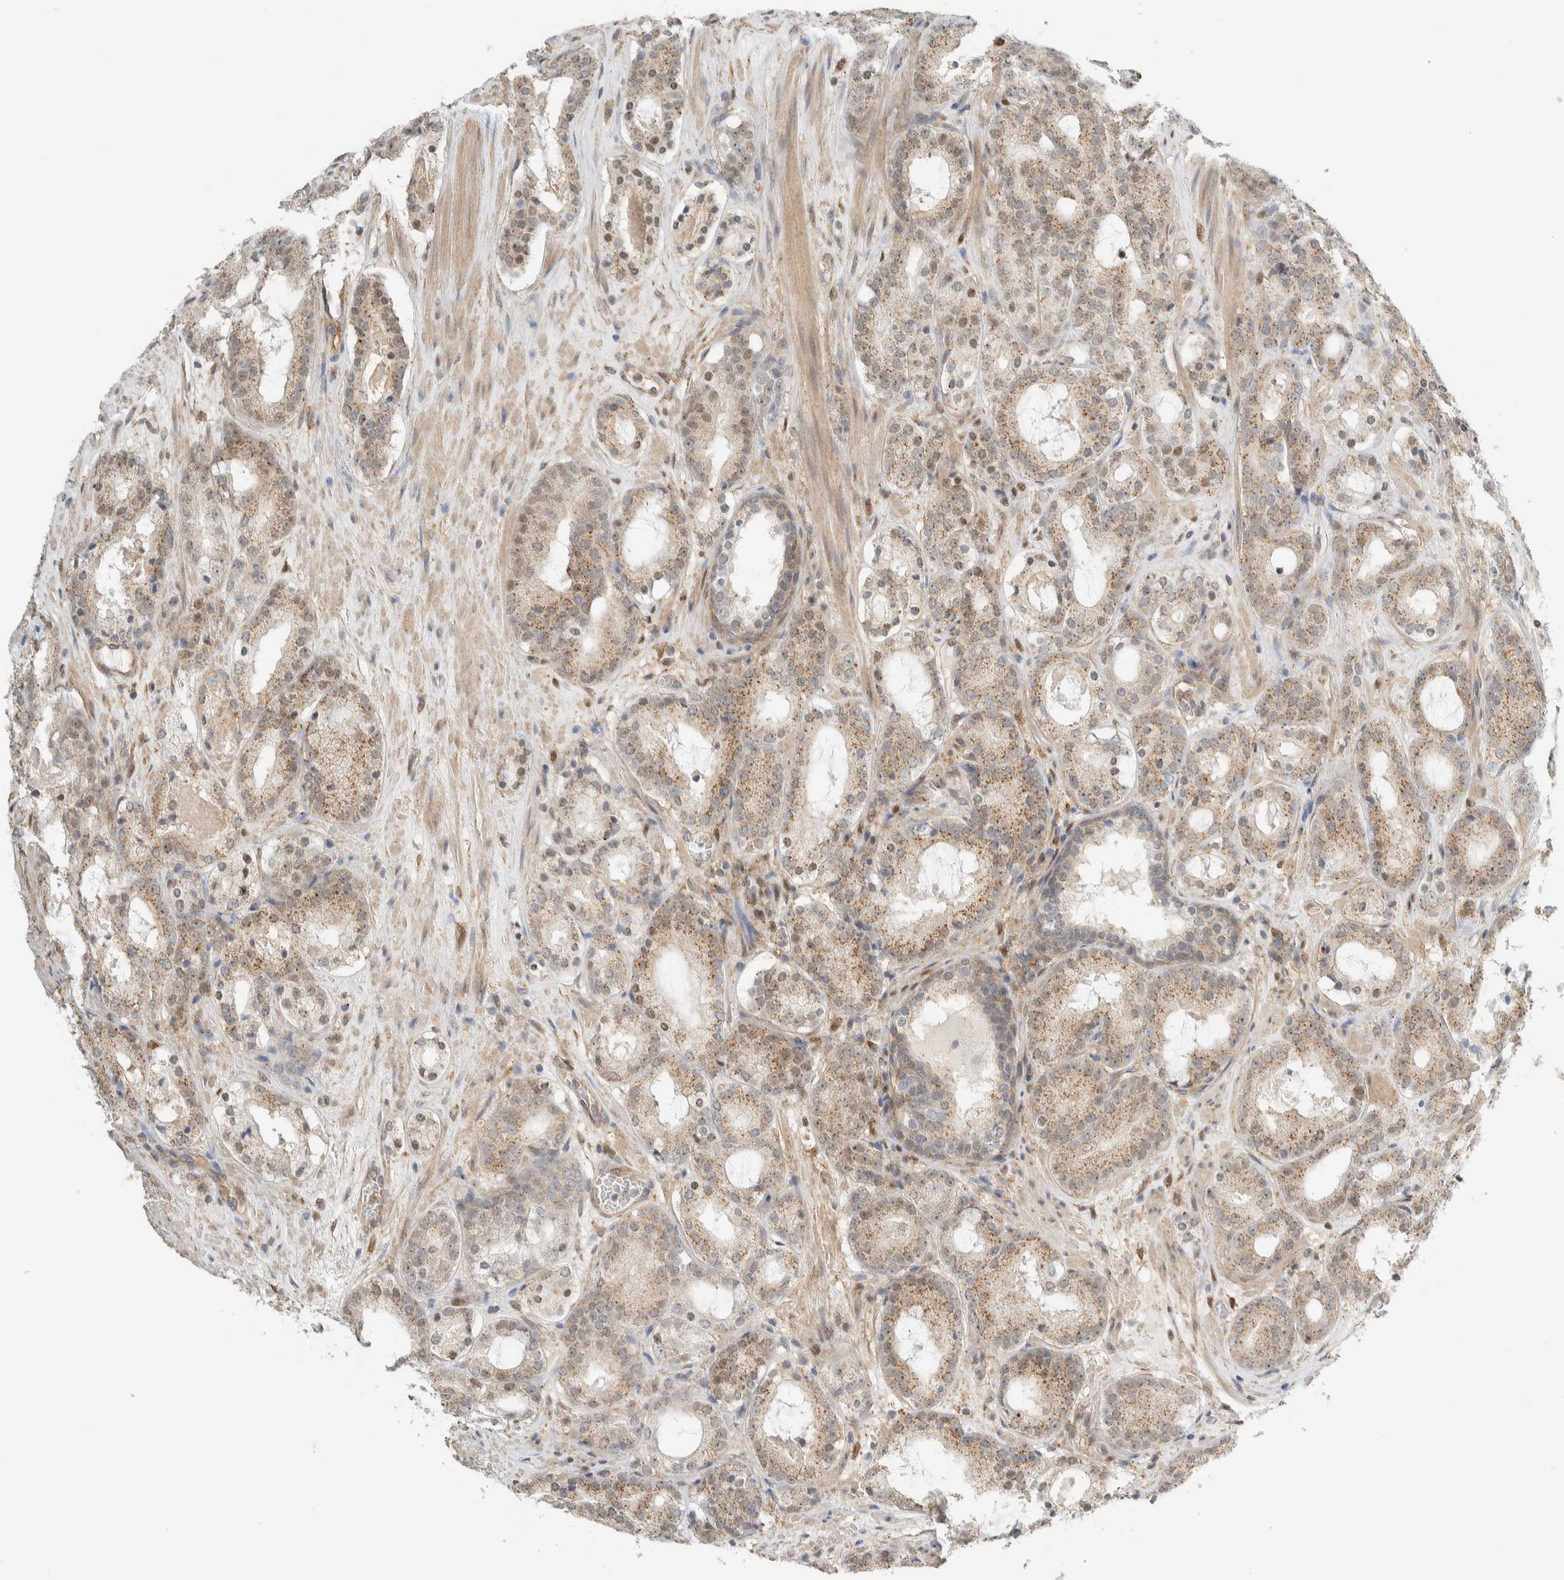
{"staining": {"intensity": "moderate", "quantity": ">75%", "location": "cytoplasmic/membranous,nuclear"}, "tissue": "prostate cancer", "cell_type": "Tumor cells", "image_type": "cancer", "snomed": [{"axis": "morphology", "description": "Adenocarcinoma, Low grade"}, {"axis": "topography", "description": "Prostate"}], "caption": "Immunohistochemical staining of prostate cancer demonstrates medium levels of moderate cytoplasmic/membranous and nuclear protein expression in about >75% of tumor cells.", "gene": "TFE3", "patient": {"sex": "male", "age": 69}}